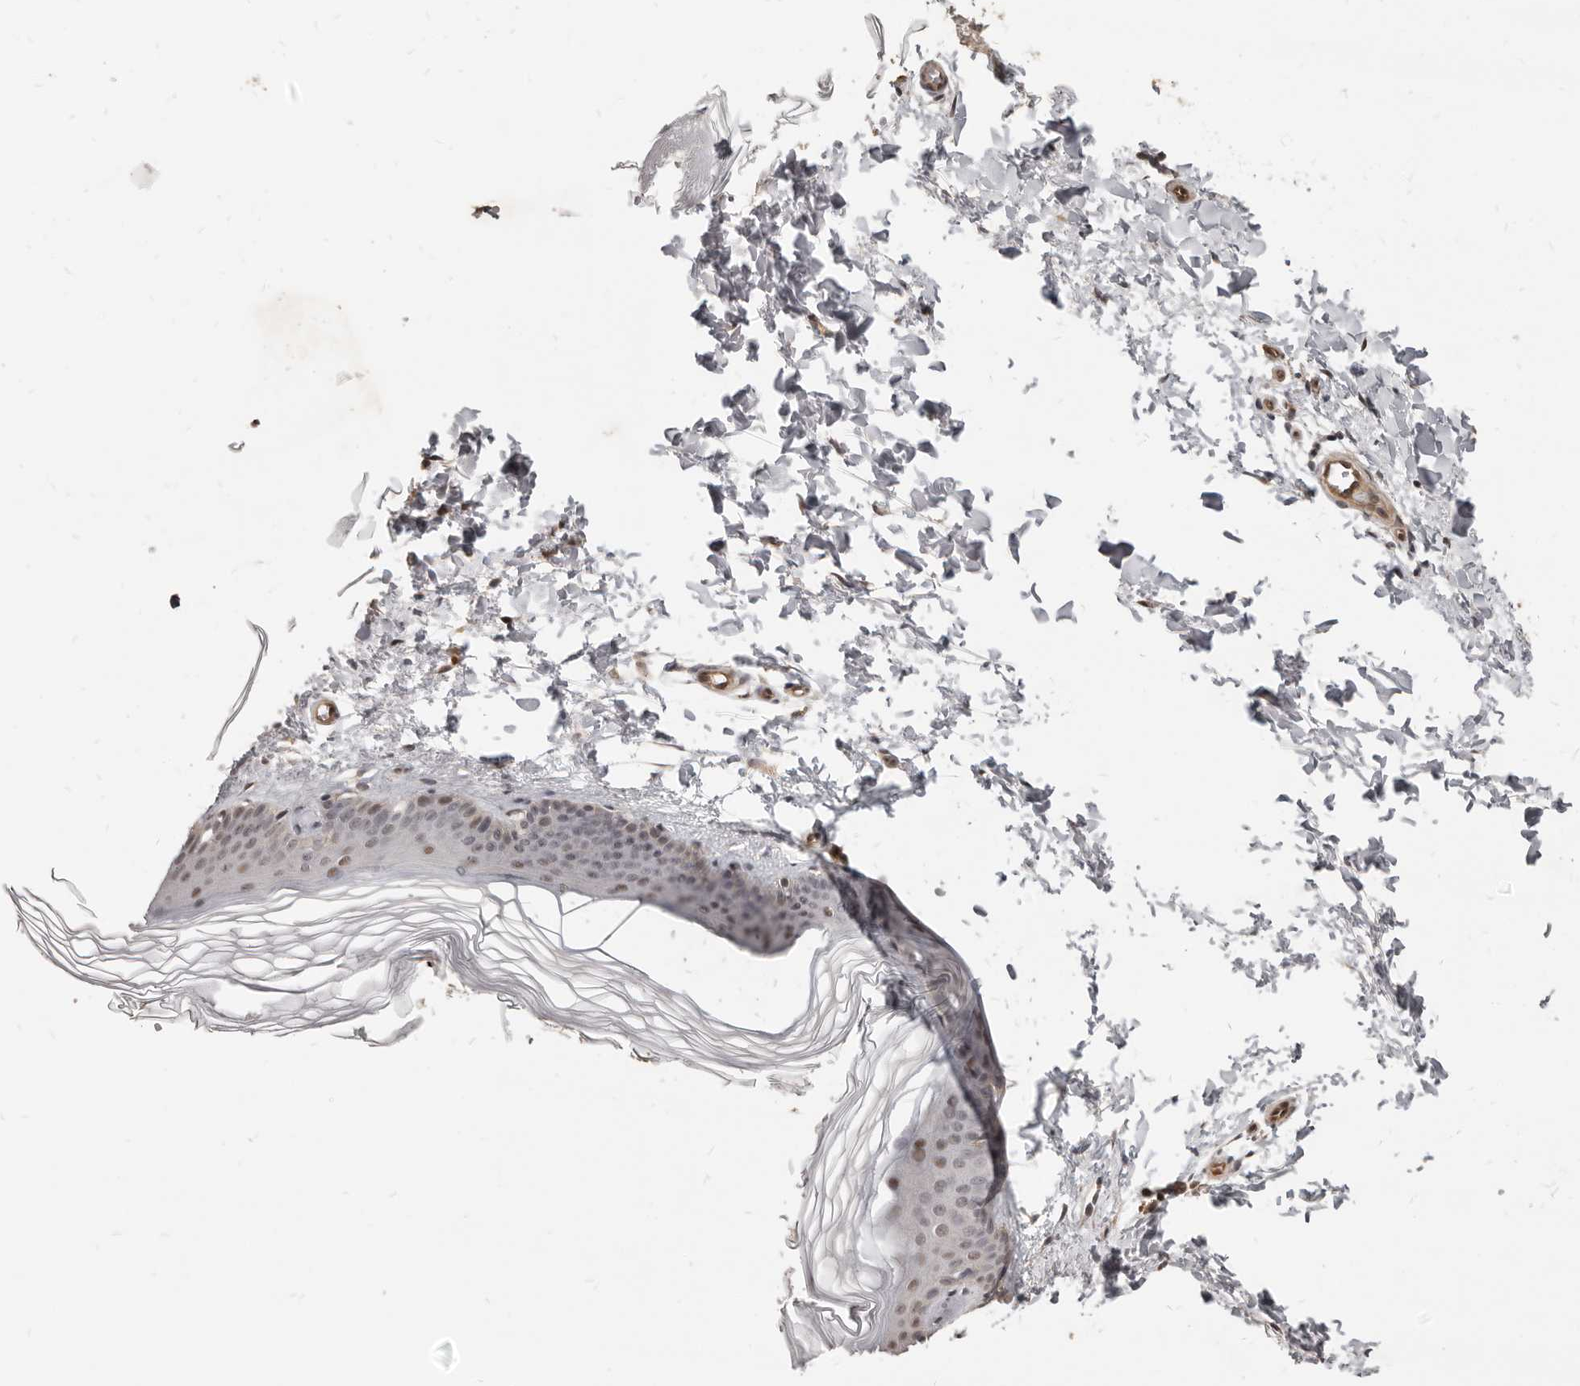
{"staining": {"intensity": "negative", "quantity": "none", "location": "none"}, "tissue": "skin", "cell_type": "Fibroblasts", "image_type": "normal", "snomed": [{"axis": "morphology", "description": "Normal tissue, NOS"}, {"axis": "topography", "description": "Skin"}], "caption": "This micrograph is of benign skin stained with immunohistochemistry (IHC) to label a protein in brown with the nuclei are counter-stained blue. There is no positivity in fibroblasts.", "gene": "ATF5", "patient": {"sex": "female", "age": 27}}